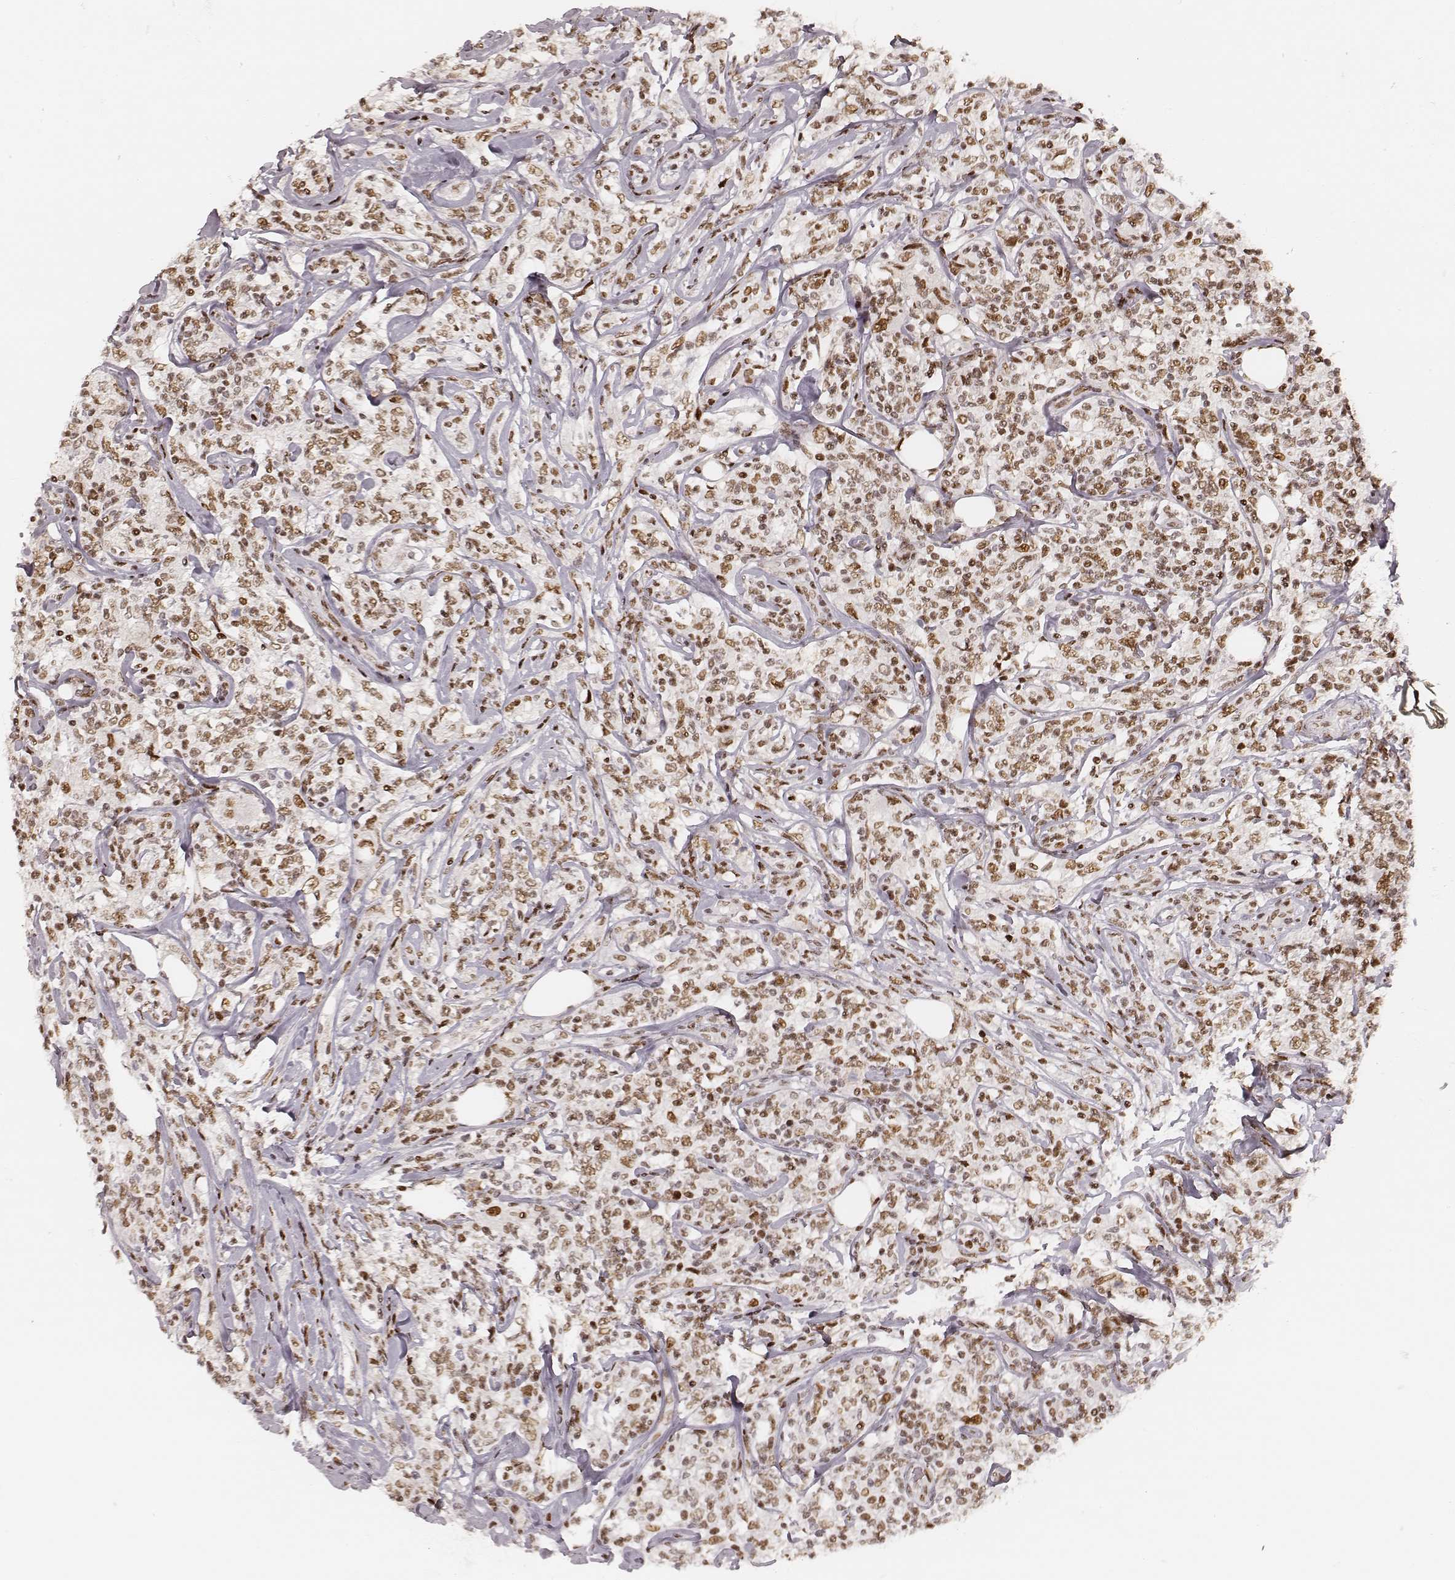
{"staining": {"intensity": "moderate", "quantity": ">75%", "location": "nuclear"}, "tissue": "lymphoma", "cell_type": "Tumor cells", "image_type": "cancer", "snomed": [{"axis": "morphology", "description": "Malignant lymphoma, non-Hodgkin's type, High grade"}, {"axis": "topography", "description": "Lymph node"}], "caption": "Moderate nuclear positivity for a protein is present in approximately >75% of tumor cells of malignant lymphoma, non-Hodgkin's type (high-grade) using IHC.", "gene": "HNRNPC", "patient": {"sex": "female", "age": 84}}